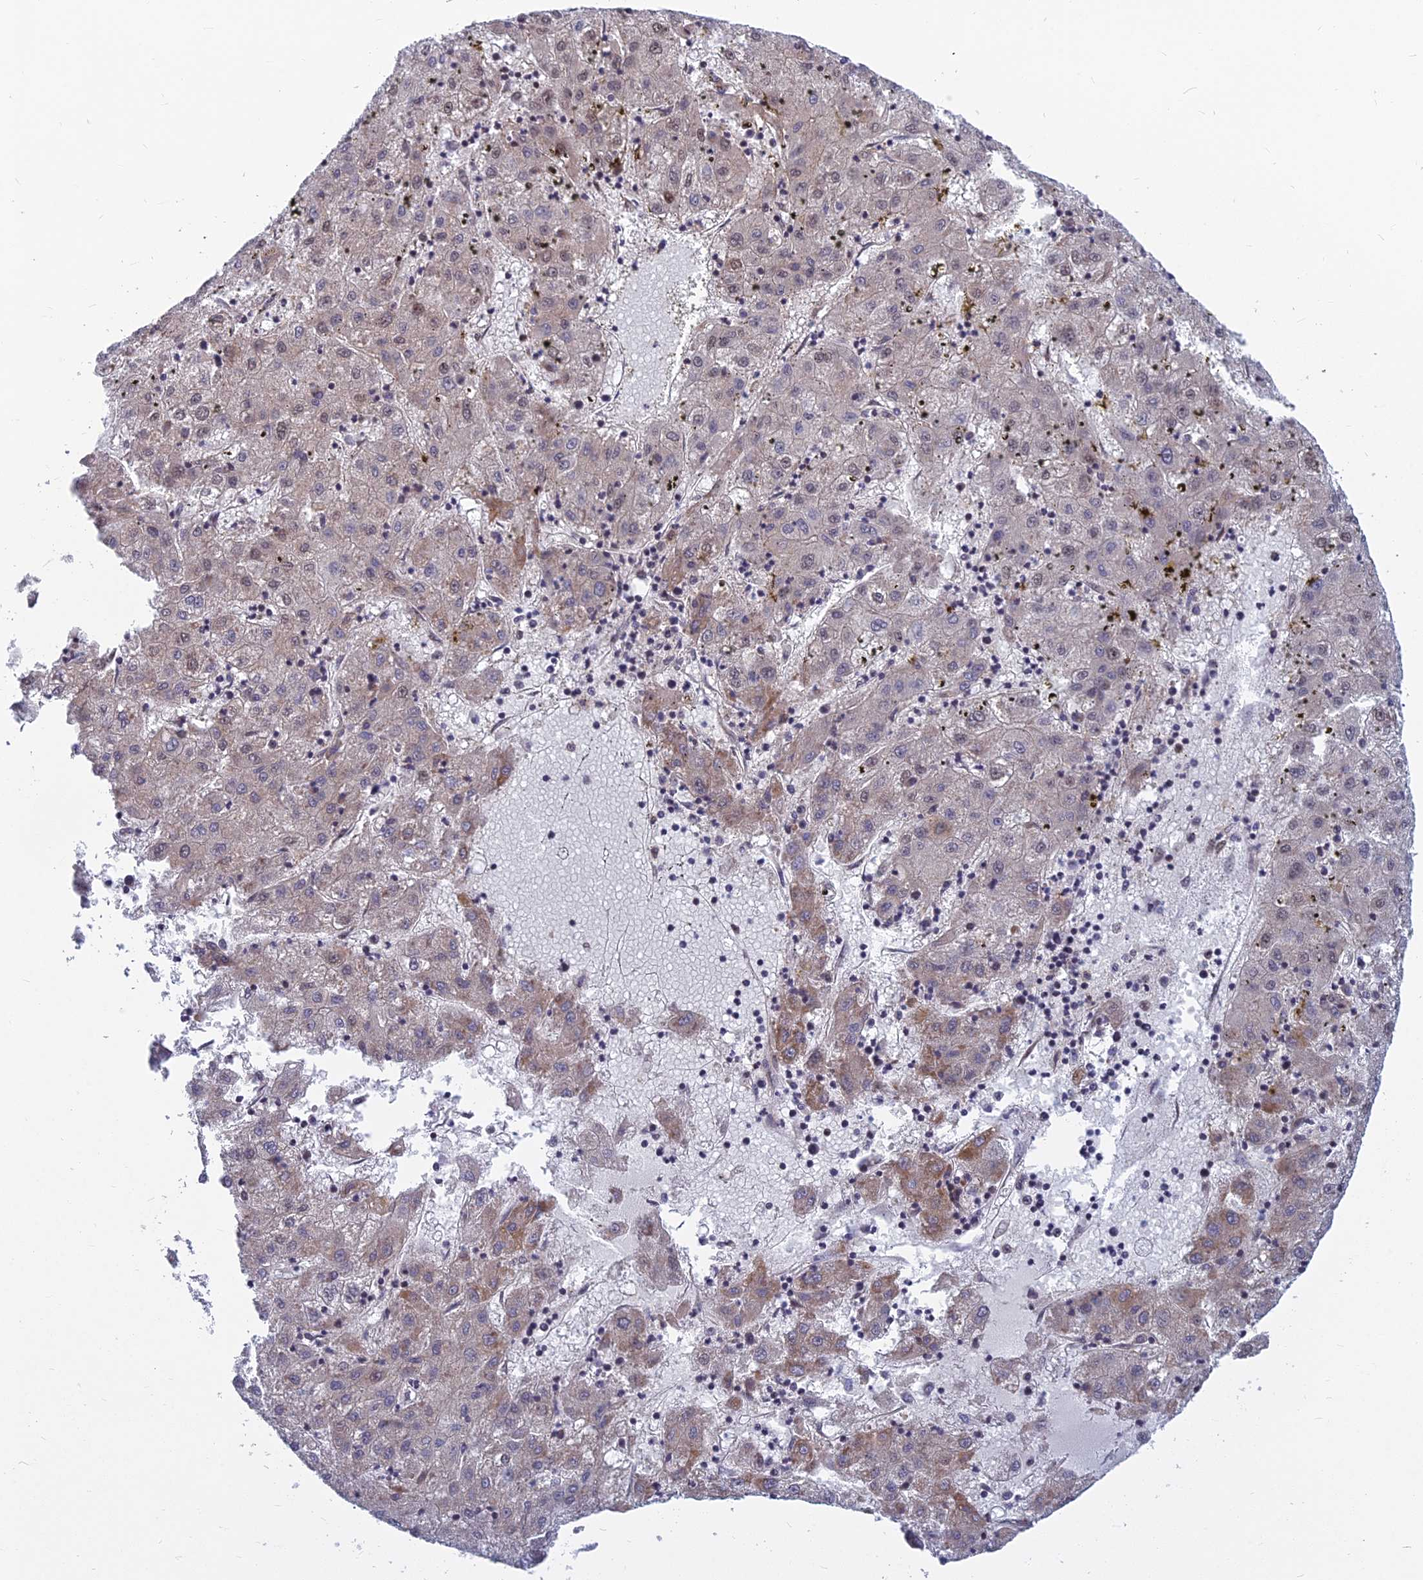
{"staining": {"intensity": "weak", "quantity": "<25%", "location": "nuclear"}, "tissue": "liver cancer", "cell_type": "Tumor cells", "image_type": "cancer", "snomed": [{"axis": "morphology", "description": "Carcinoma, Hepatocellular, NOS"}, {"axis": "topography", "description": "Liver"}], "caption": "An image of liver hepatocellular carcinoma stained for a protein demonstrates no brown staining in tumor cells.", "gene": "COMMD2", "patient": {"sex": "male", "age": 72}}